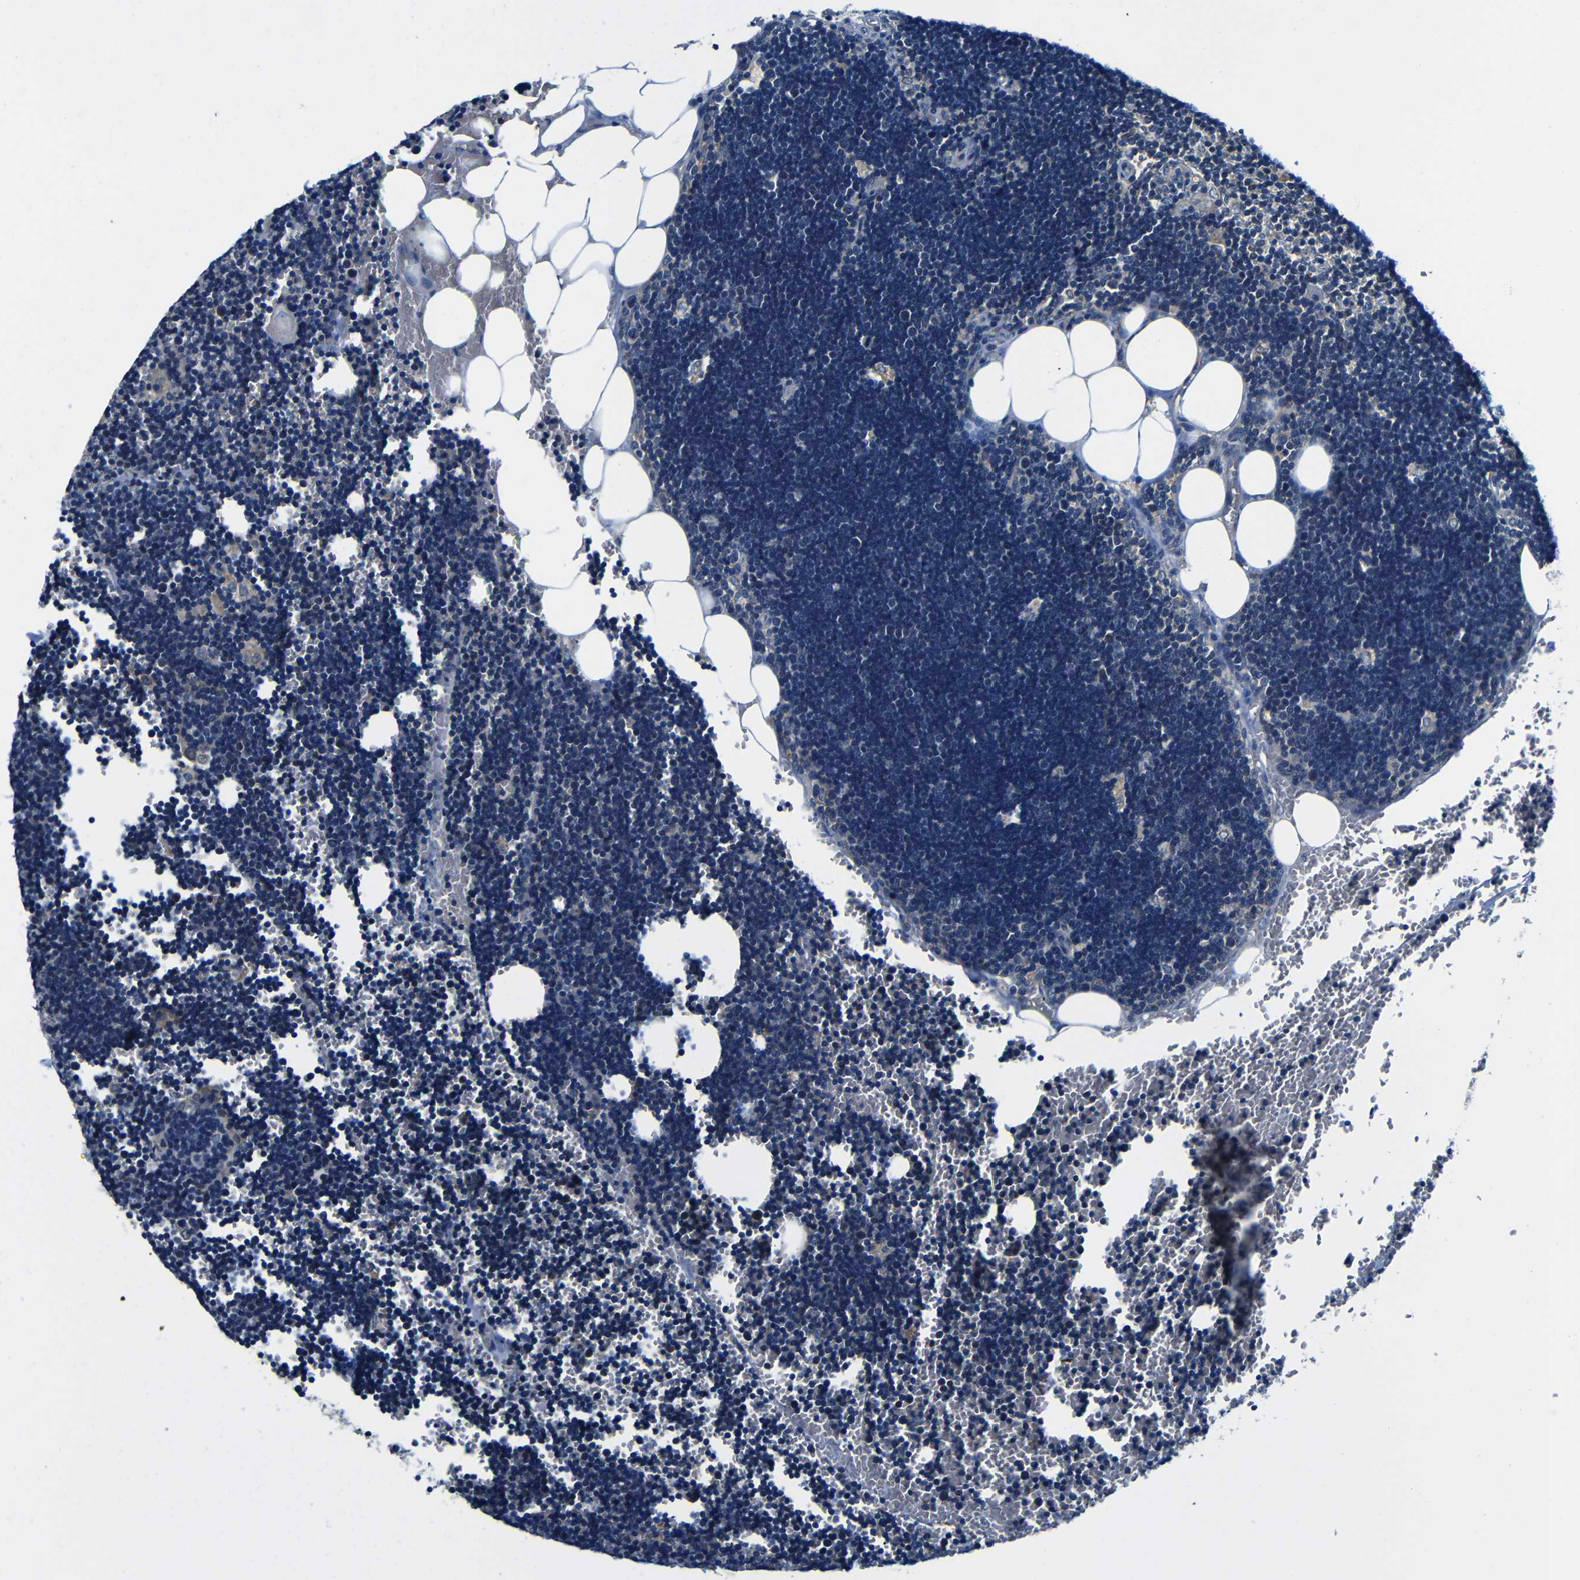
{"staining": {"intensity": "weak", "quantity": "25%-75%", "location": "cytoplasmic/membranous"}, "tissue": "lymph node", "cell_type": "Germinal center cells", "image_type": "normal", "snomed": [{"axis": "morphology", "description": "Normal tissue, NOS"}, {"axis": "topography", "description": "Lymph node"}], "caption": "Unremarkable lymph node demonstrates weak cytoplasmic/membranous staining in approximately 25%-75% of germinal center cells, visualized by immunohistochemistry.", "gene": "FKBP14", "patient": {"sex": "male", "age": 33}}